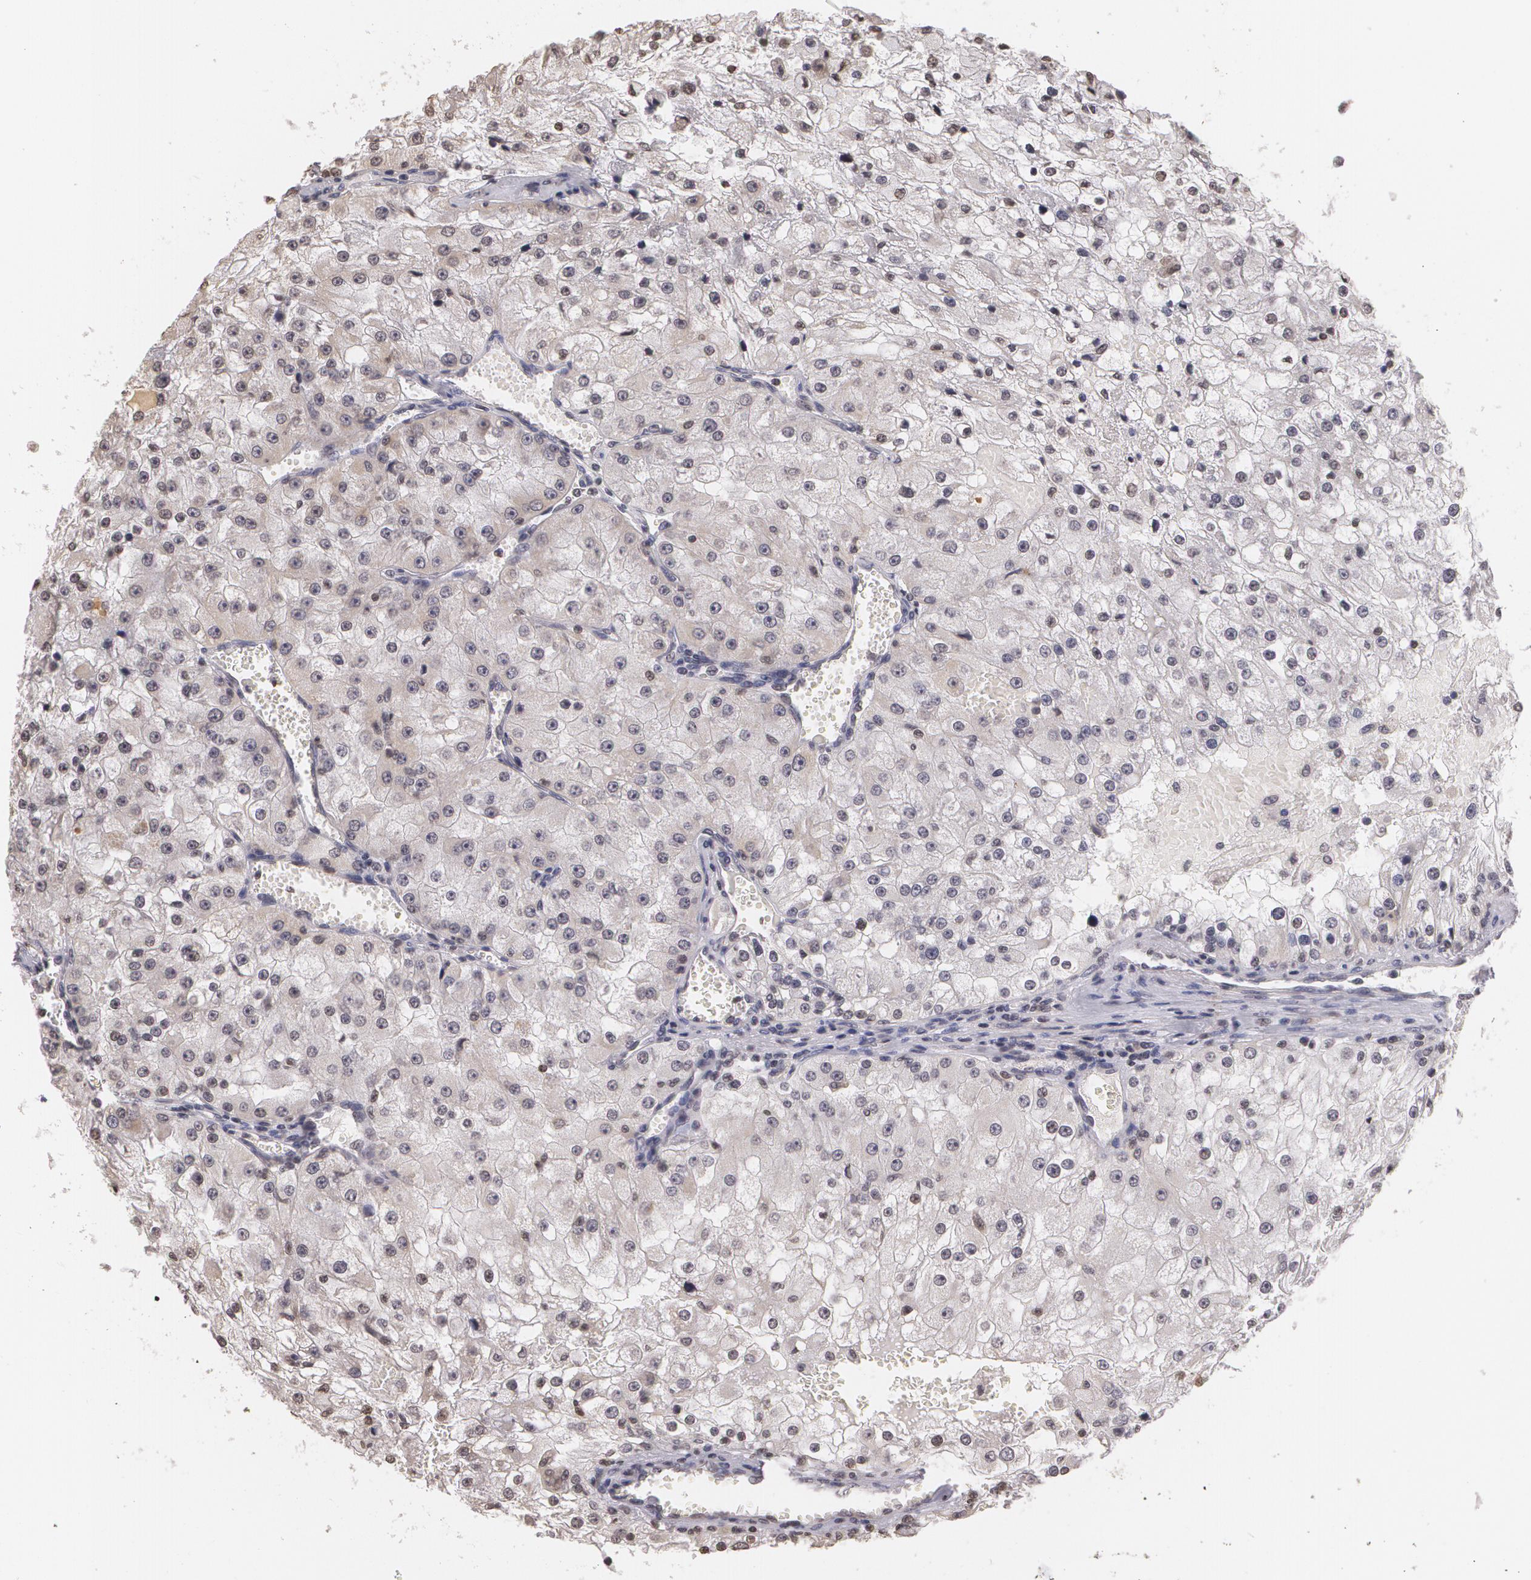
{"staining": {"intensity": "negative", "quantity": "none", "location": "none"}, "tissue": "renal cancer", "cell_type": "Tumor cells", "image_type": "cancer", "snomed": [{"axis": "morphology", "description": "Adenocarcinoma, NOS"}, {"axis": "topography", "description": "Kidney"}], "caption": "The image displays no staining of tumor cells in adenocarcinoma (renal).", "gene": "THRB", "patient": {"sex": "female", "age": 74}}